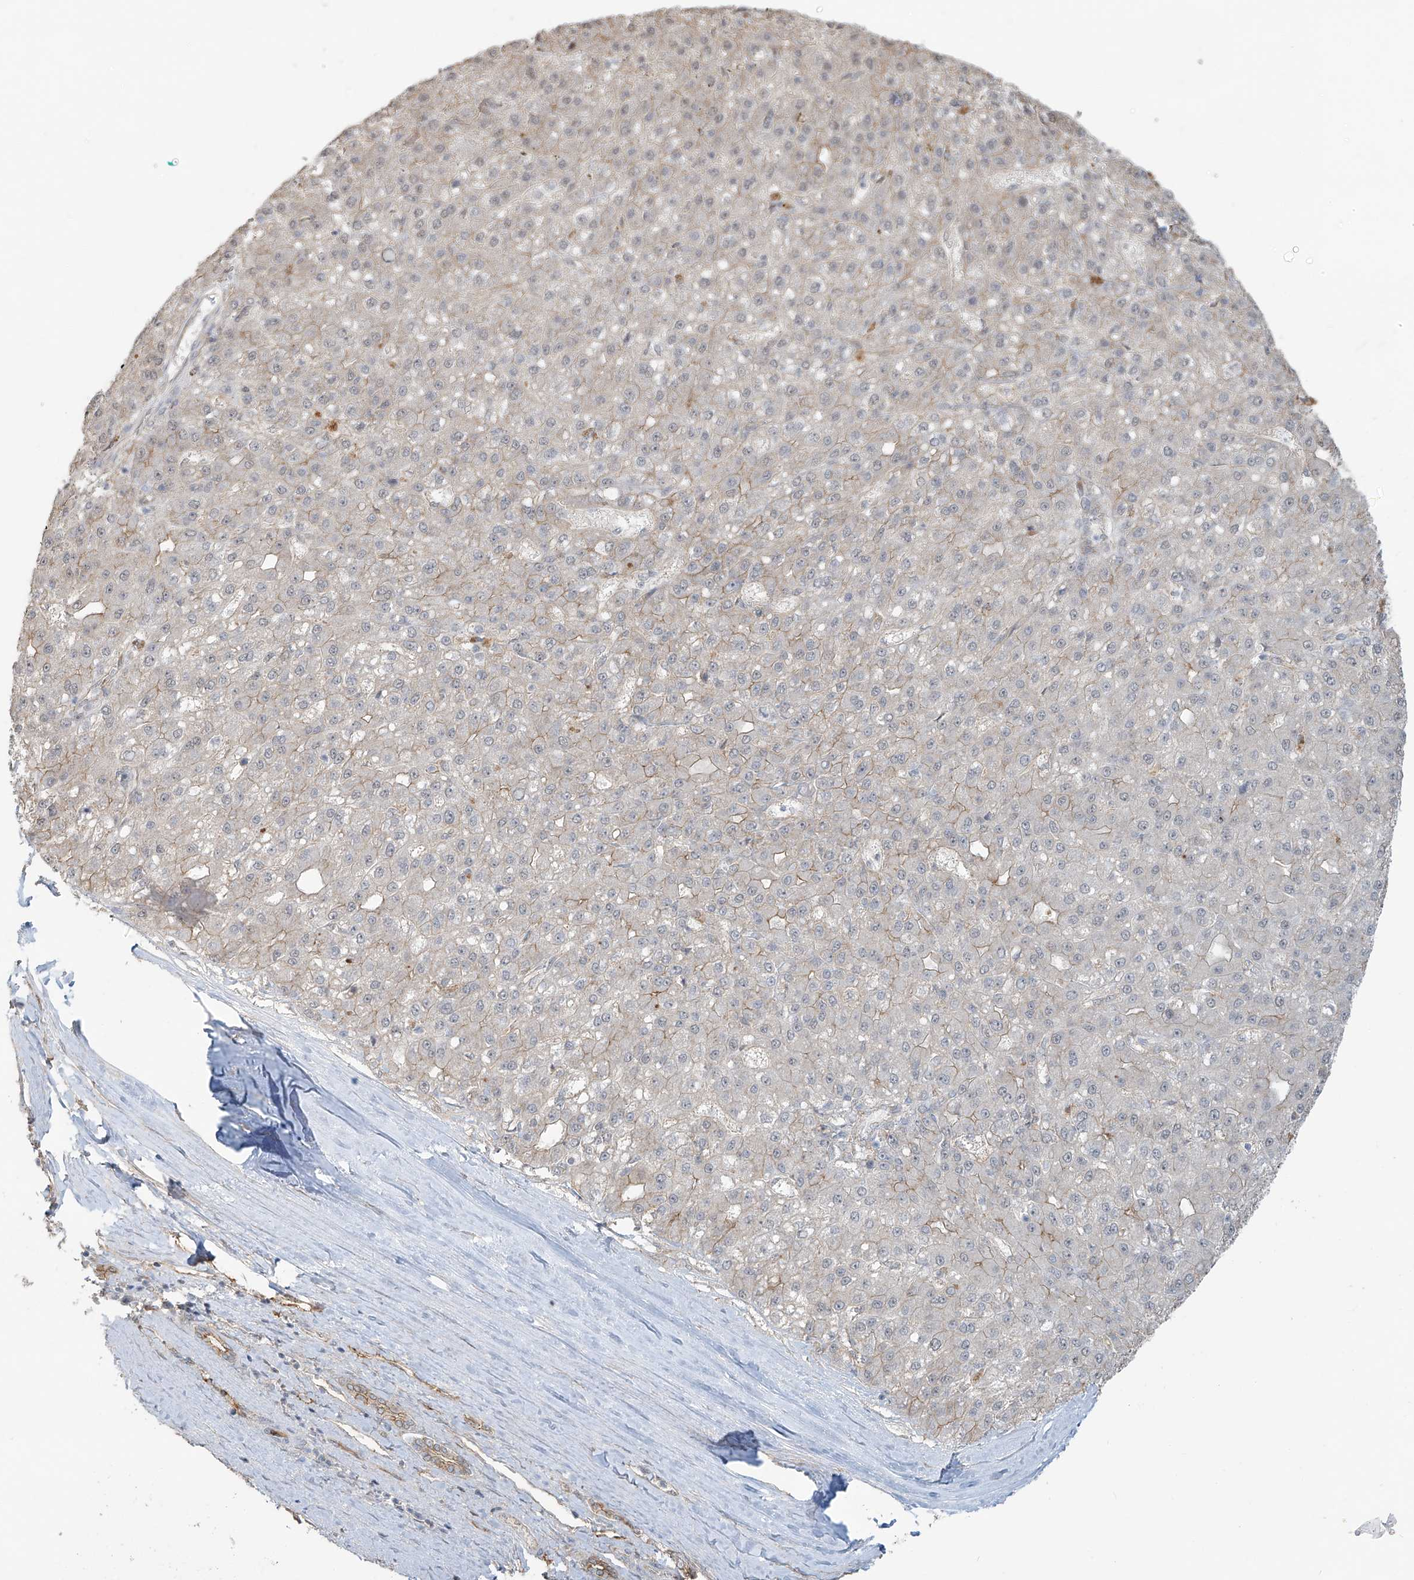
{"staining": {"intensity": "weak", "quantity": "25%-75%", "location": "cytoplasmic/membranous"}, "tissue": "liver cancer", "cell_type": "Tumor cells", "image_type": "cancer", "snomed": [{"axis": "morphology", "description": "Carcinoma, Hepatocellular, NOS"}, {"axis": "topography", "description": "Liver"}], "caption": "The photomicrograph displays a brown stain indicating the presence of a protein in the cytoplasmic/membranous of tumor cells in liver hepatocellular carcinoma.", "gene": "TUBE1", "patient": {"sex": "male", "age": 67}}